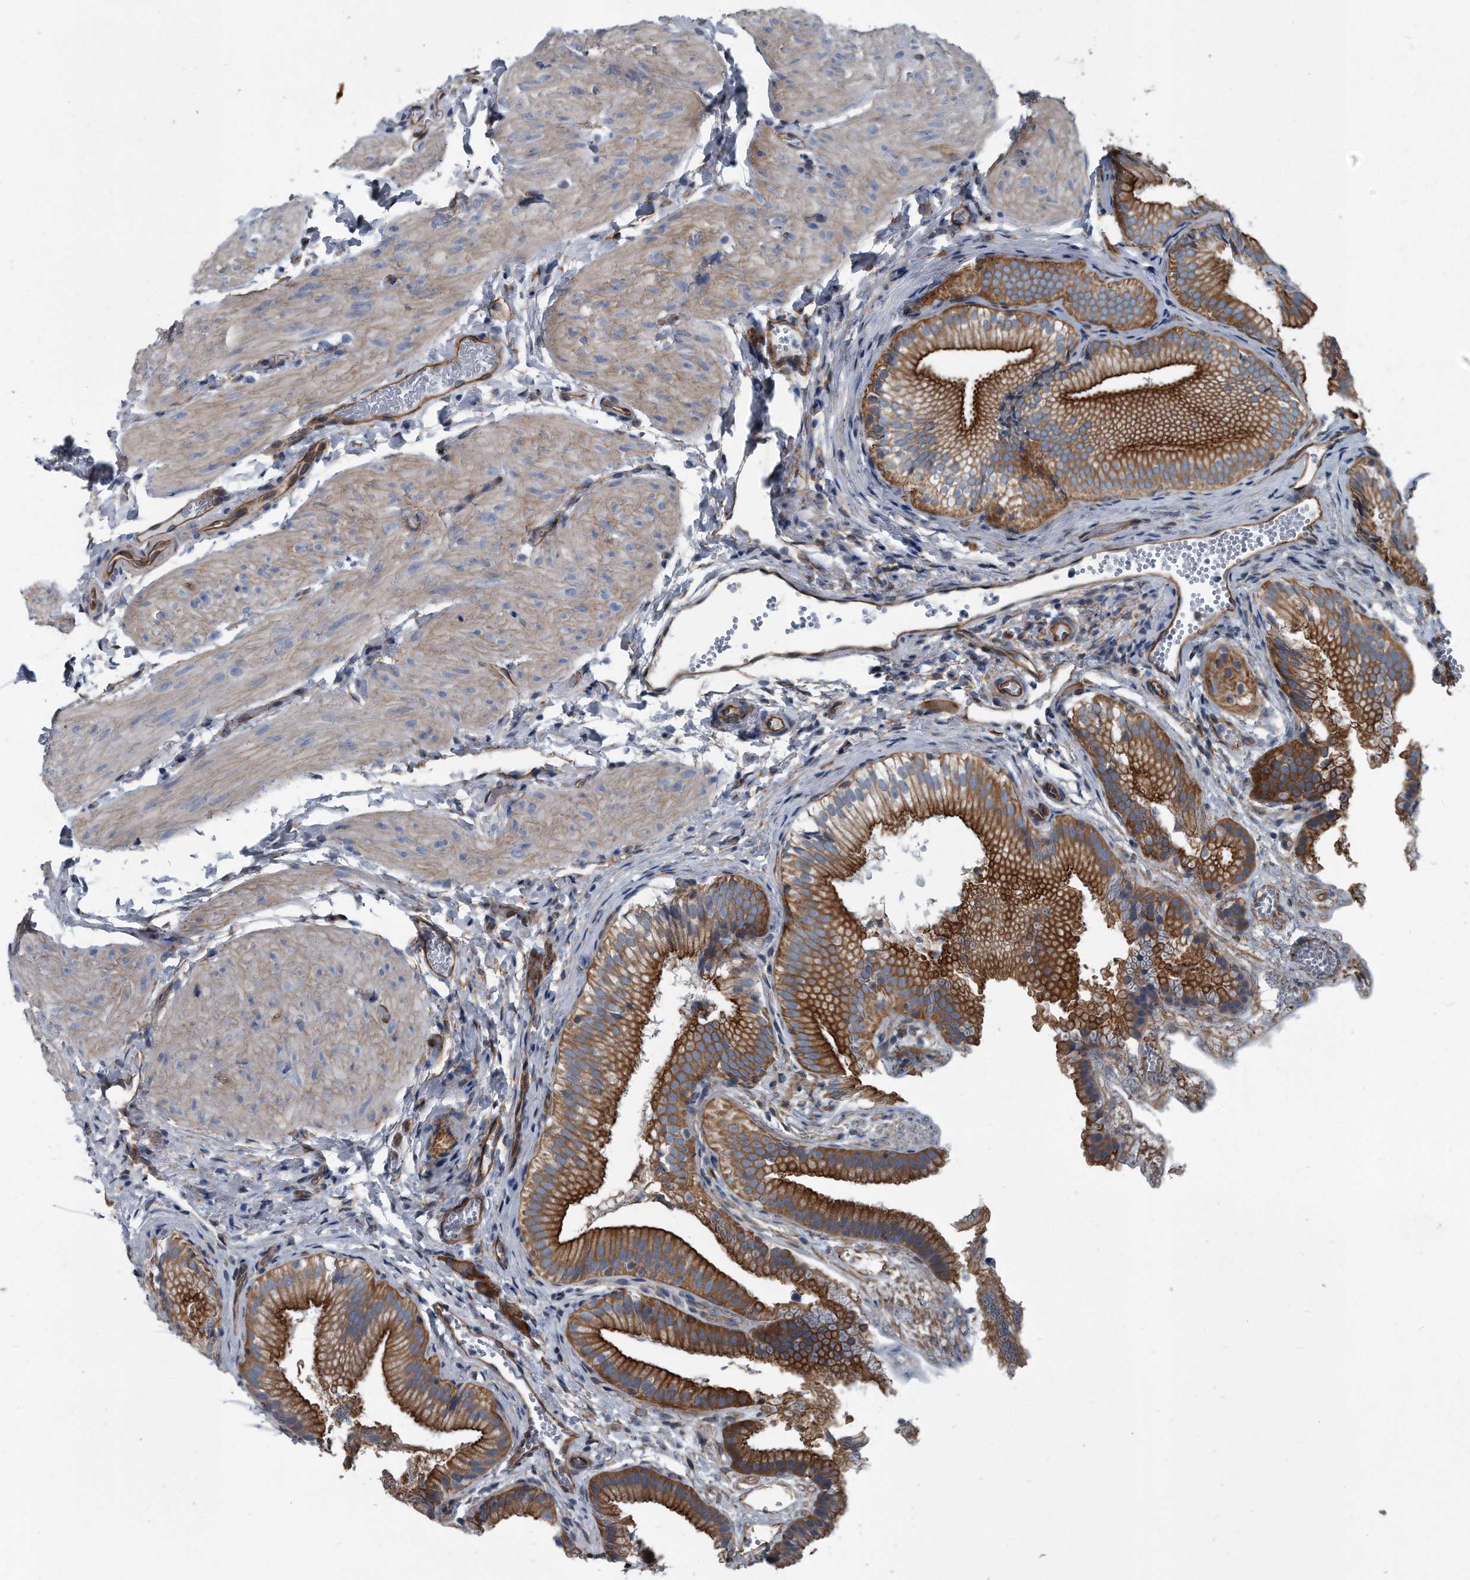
{"staining": {"intensity": "strong", "quantity": ">75%", "location": "cytoplasmic/membranous"}, "tissue": "gallbladder", "cell_type": "Glandular cells", "image_type": "normal", "snomed": [{"axis": "morphology", "description": "Normal tissue, NOS"}, {"axis": "topography", "description": "Gallbladder"}], "caption": "This micrograph exhibits IHC staining of unremarkable human gallbladder, with high strong cytoplasmic/membranous positivity in about >75% of glandular cells.", "gene": "PLEC", "patient": {"sex": "female", "age": 30}}